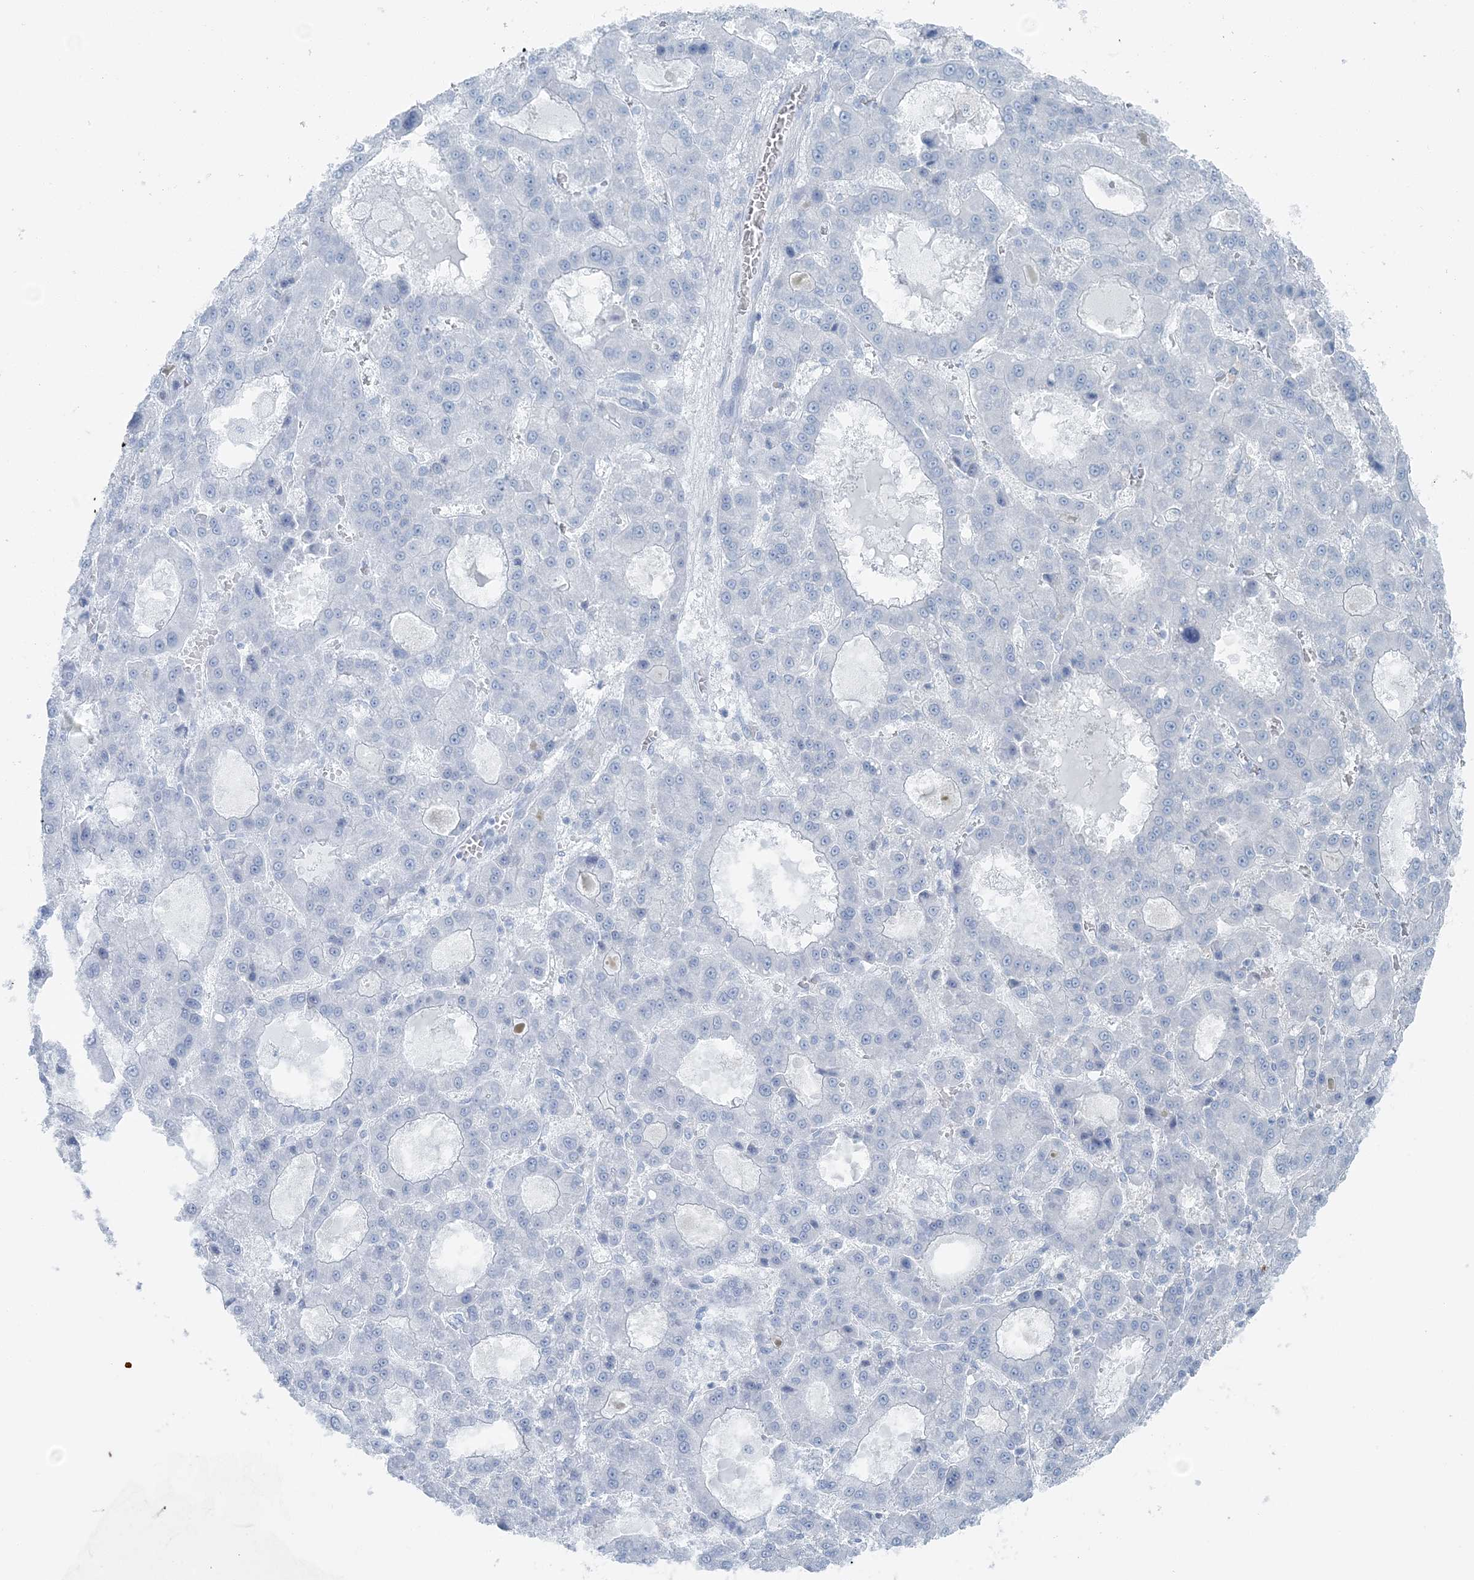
{"staining": {"intensity": "negative", "quantity": "none", "location": "none"}, "tissue": "liver cancer", "cell_type": "Tumor cells", "image_type": "cancer", "snomed": [{"axis": "morphology", "description": "Carcinoma, Hepatocellular, NOS"}, {"axis": "topography", "description": "Liver"}], "caption": "This is a histopathology image of IHC staining of liver cancer (hepatocellular carcinoma), which shows no staining in tumor cells.", "gene": "SNX2", "patient": {"sex": "male", "age": 70}}